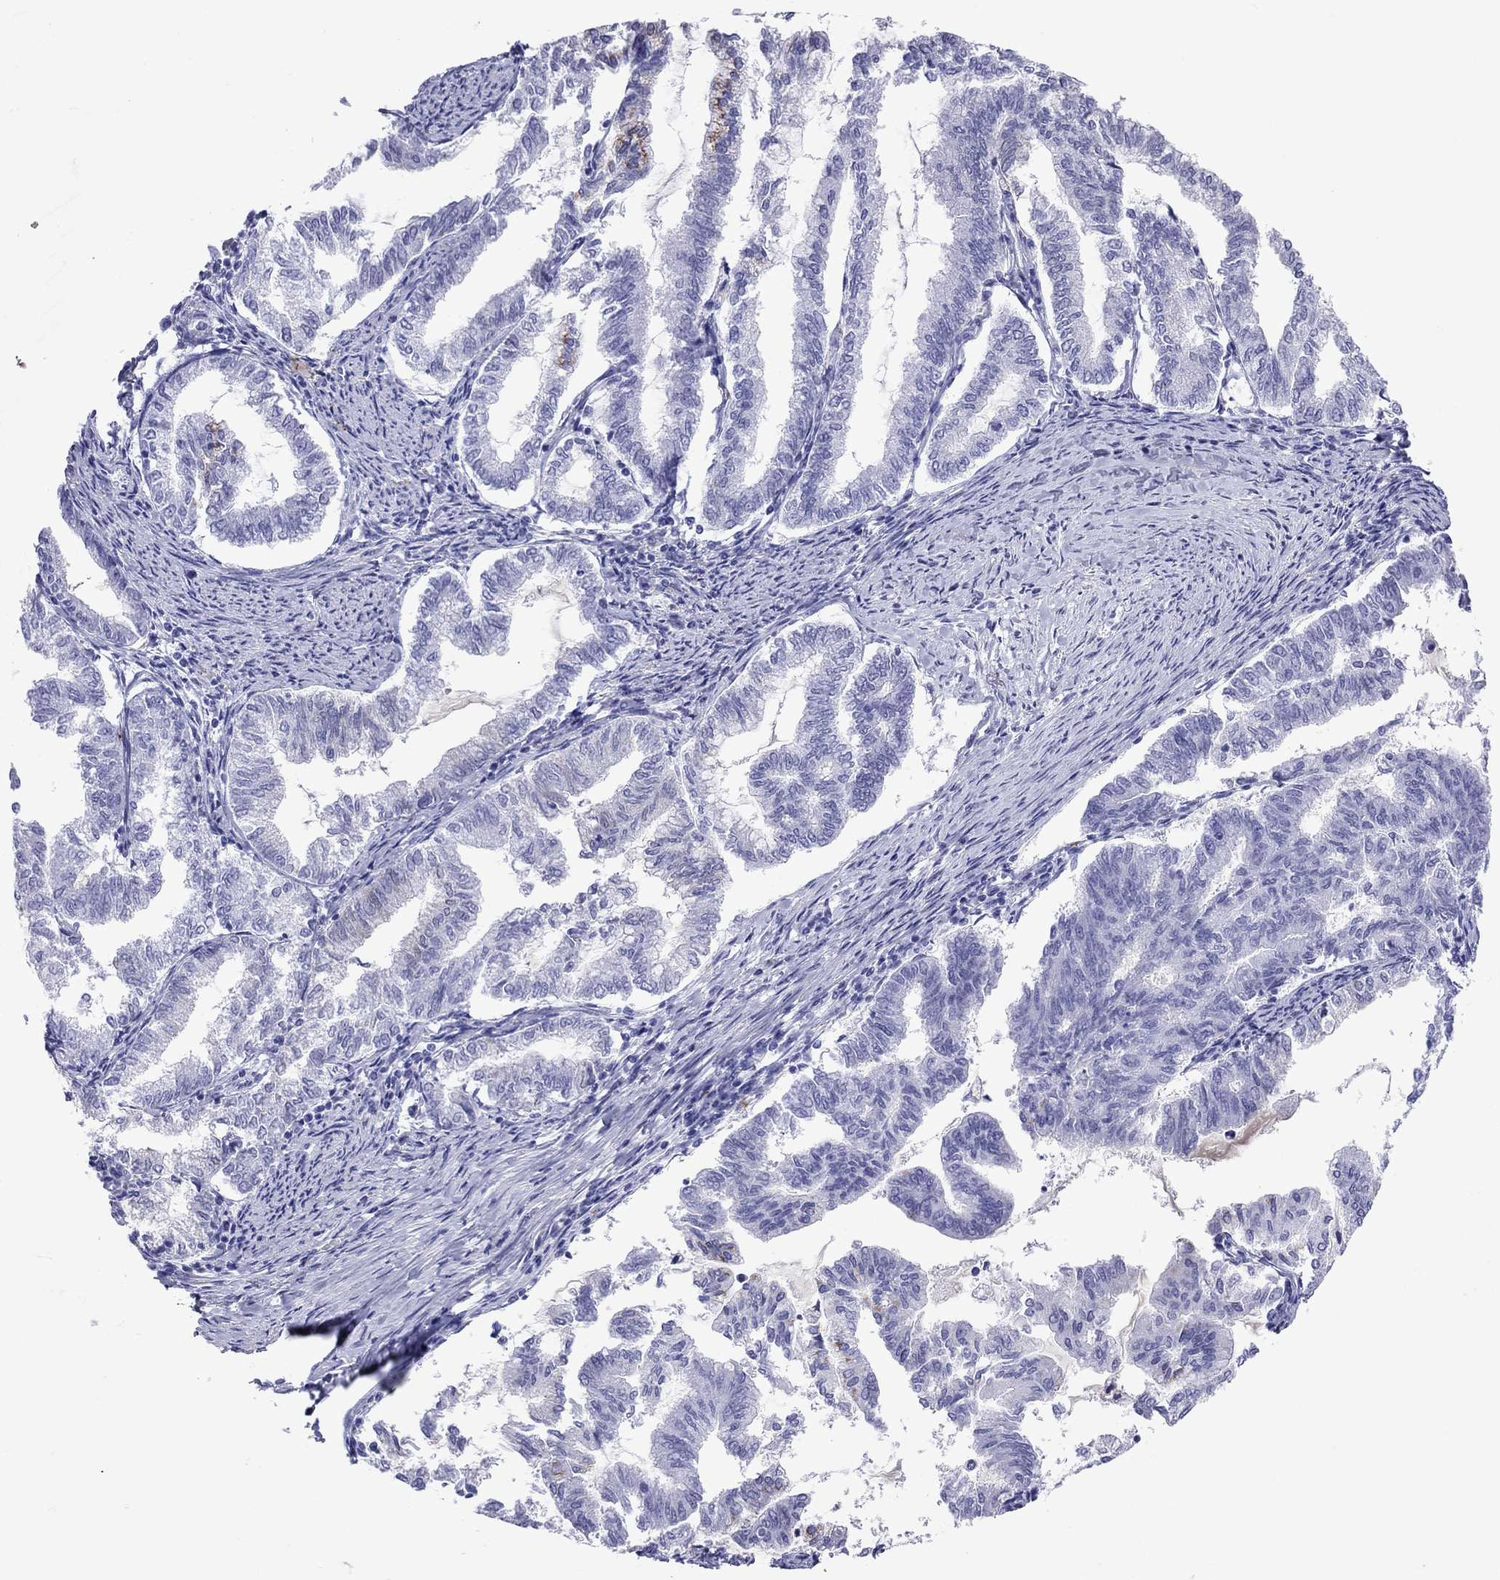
{"staining": {"intensity": "negative", "quantity": "none", "location": "none"}, "tissue": "endometrial cancer", "cell_type": "Tumor cells", "image_type": "cancer", "snomed": [{"axis": "morphology", "description": "Adenocarcinoma, NOS"}, {"axis": "topography", "description": "Endometrium"}], "caption": "This is an immunohistochemistry (IHC) micrograph of human endometrial cancer (adenocarcinoma). There is no positivity in tumor cells.", "gene": "GRIA2", "patient": {"sex": "female", "age": 79}}